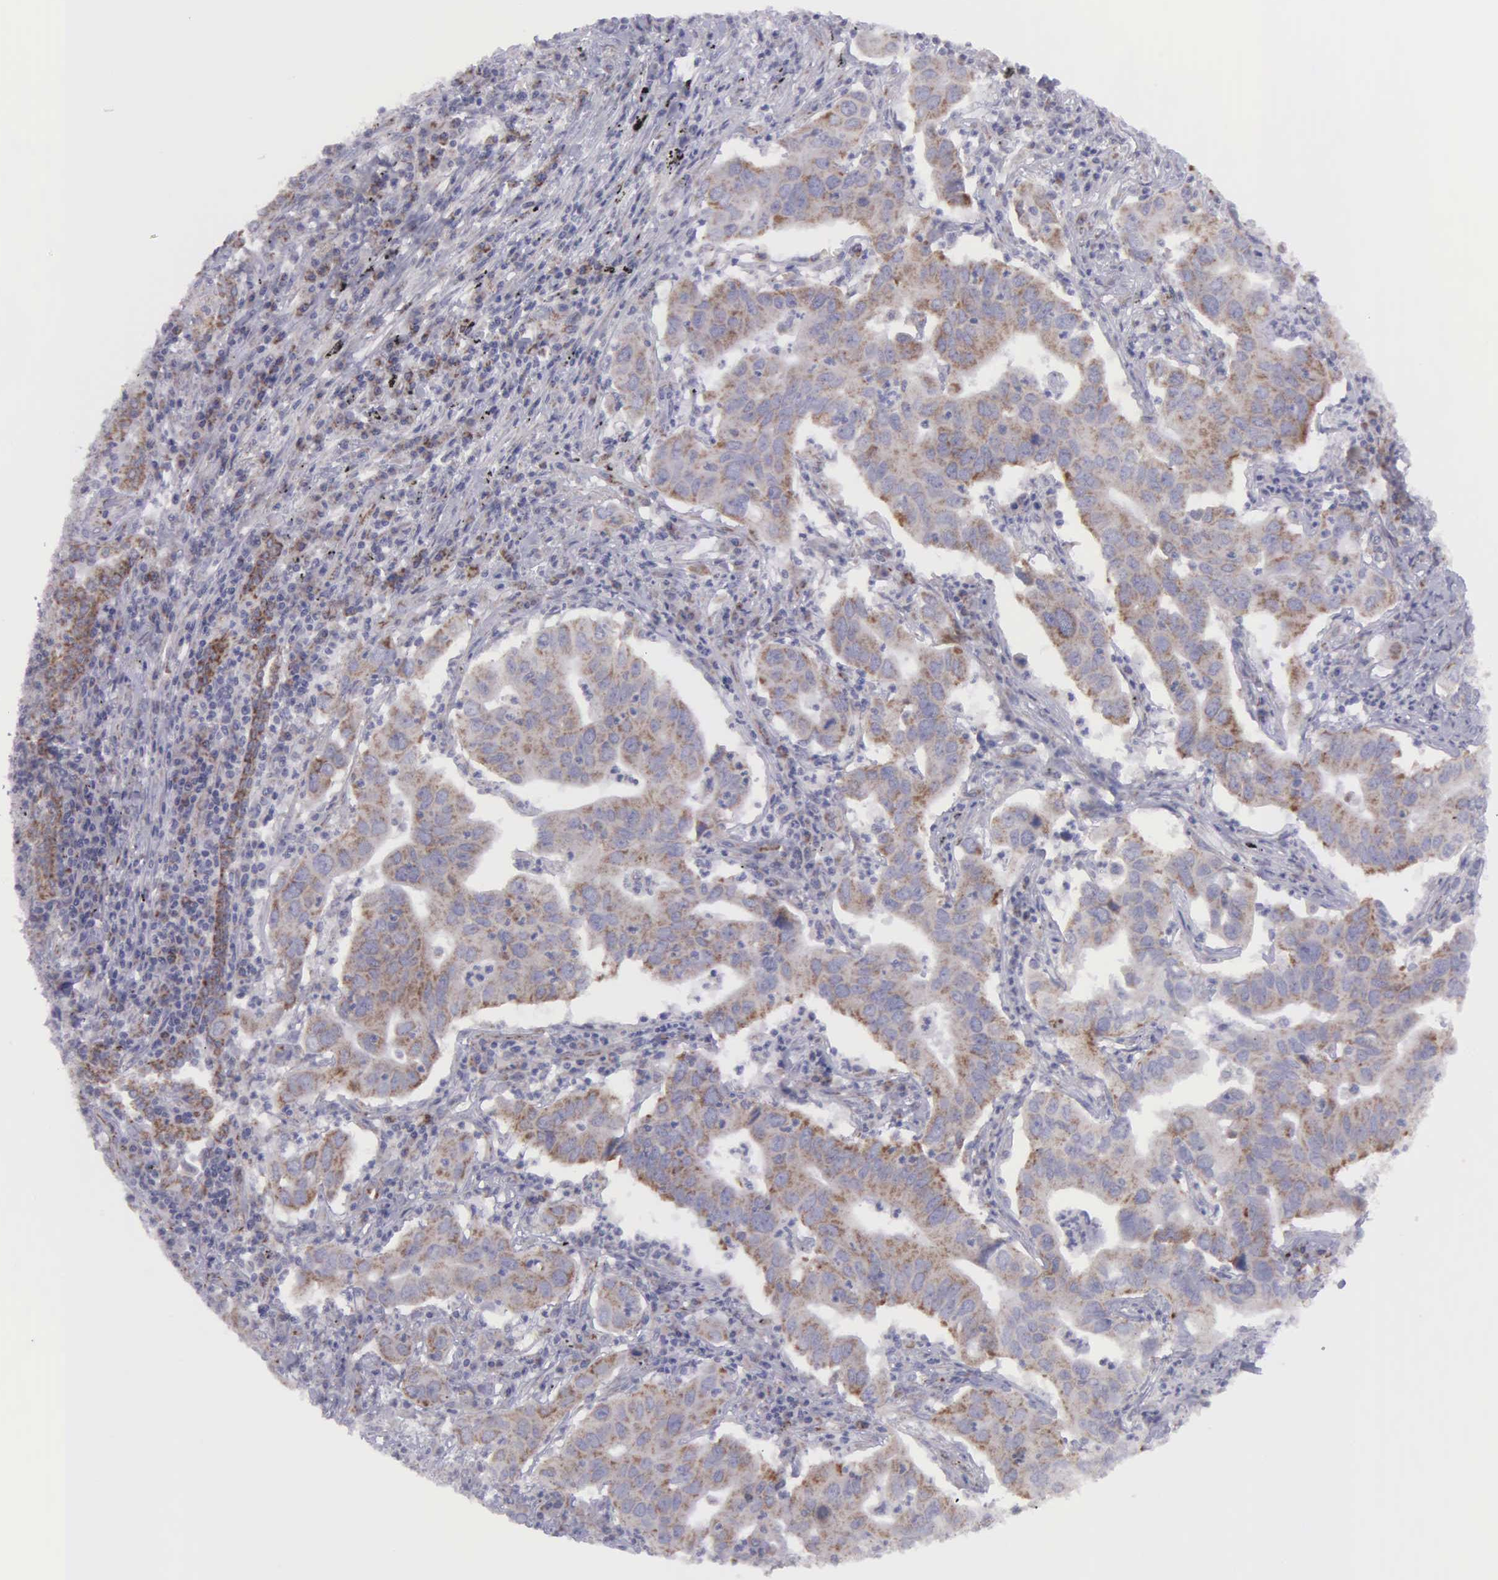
{"staining": {"intensity": "weak", "quantity": "25%-75%", "location": "cytoplasmic/membranous"}, "tissue": "lung cancer", "cell_type": "Tumor cells", "image_type": "cancer", "snomed": [{"axis": "morphology", "description": "Adenocarcinoma, NOS"}, {"axis": "topography", "description": "Lung"}], "caption": "IHC histopathology image of adenocarcinoma (lung) stained for a protein (brown), which demonstrates low levels of weak cytoplasmic/membranous staining in about 25%-75% of tumor cells.", "gene": "SYNJ2BP", "patient": {"sex": "male", "age": 48}}